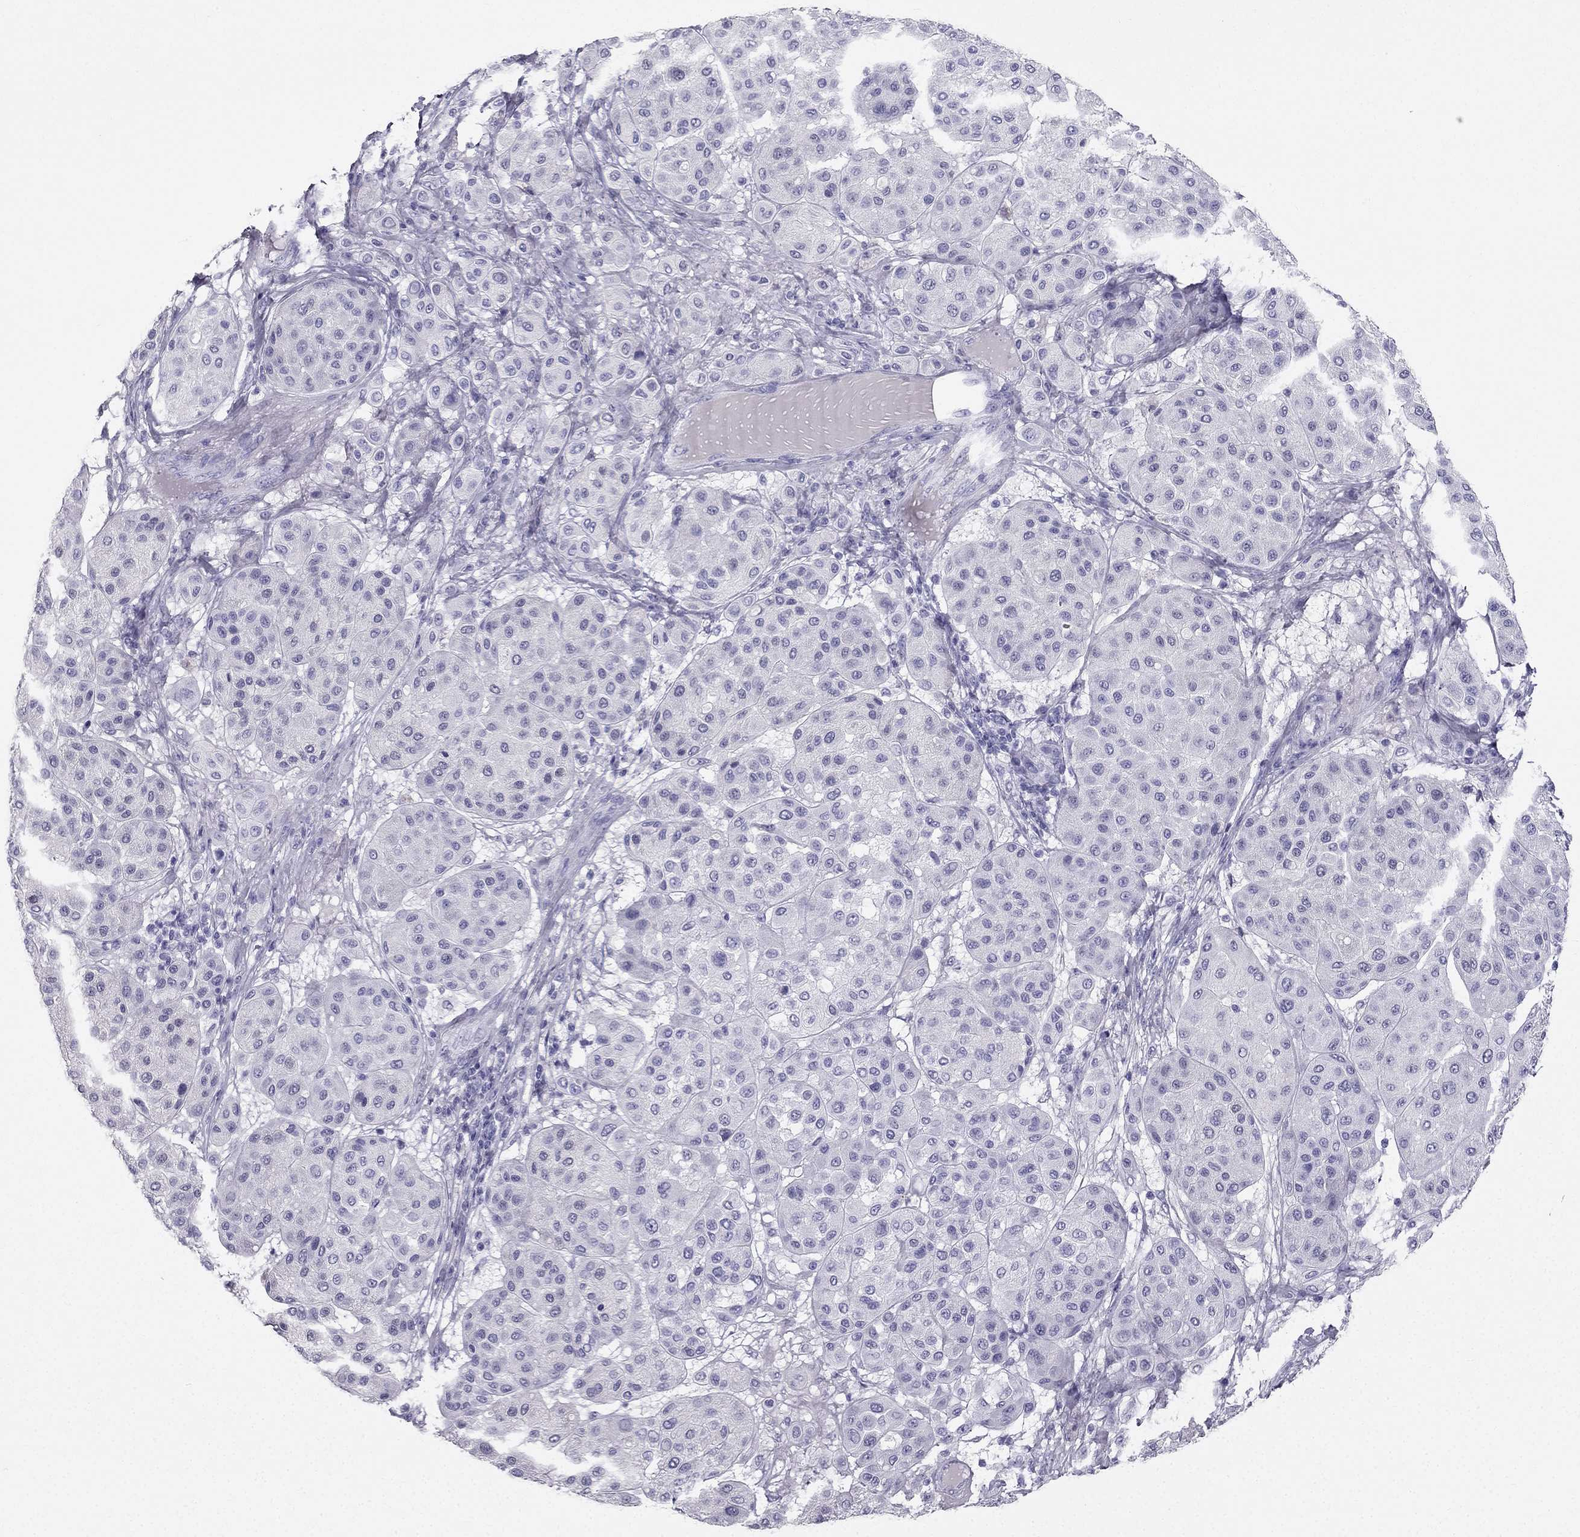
{"staining": {"intensity": "negative", "quantity": "none", "location": "none"}, "tissue": "melanoma", "cell_type": "Tumor cells", "image_type": "cancer", "snomed": [{"axis": "morphology", "description": "Malignant melanoma, Metastatic site"}, {"axis": "topography", "description": "Smooth muscle"}], "caption": "Malignant melanoma (metastatic site) stained for a protein using IHC reveals no positivity tumor cells.", "gene": "TFF3", "patient": {"sex": "male", "age": 41}}